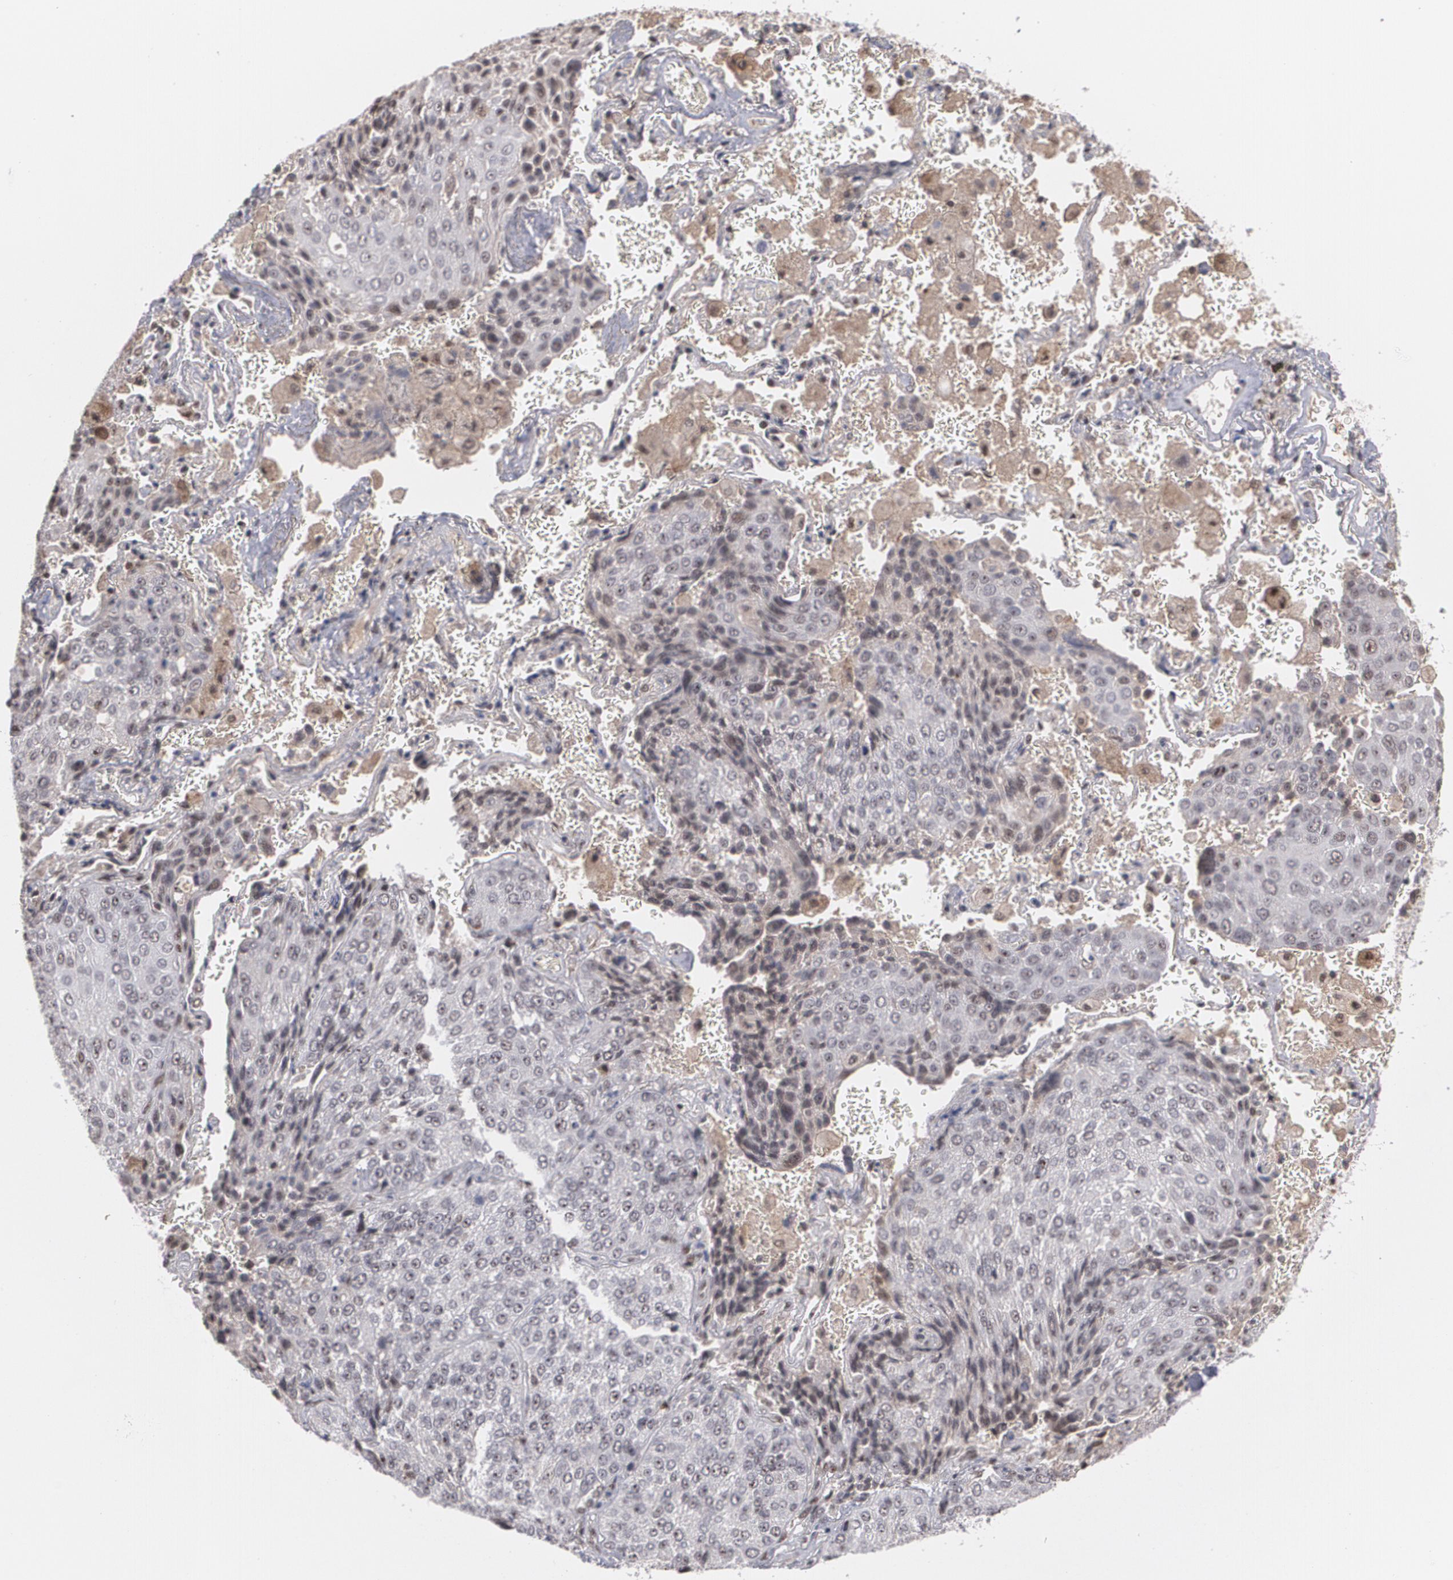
{"staining": {"intensity": "weak", "quantity": "<25%", "location": "nuclear"}, "tissue": "lung cancer", "cell_type": "Tumor cells", "image_type": "cancer", "snomed": [{"axis": "morphology", "description": "Squamous cell carcinoma, NOS"}, {"axis": "topography", "description": "Lung"}], "caption": "Immunohistochemical staining of lung cancer shows no significant positivity in tumor cells.", "gene": "ZNF234", "patient": {"sex": "male", "age": 54}}